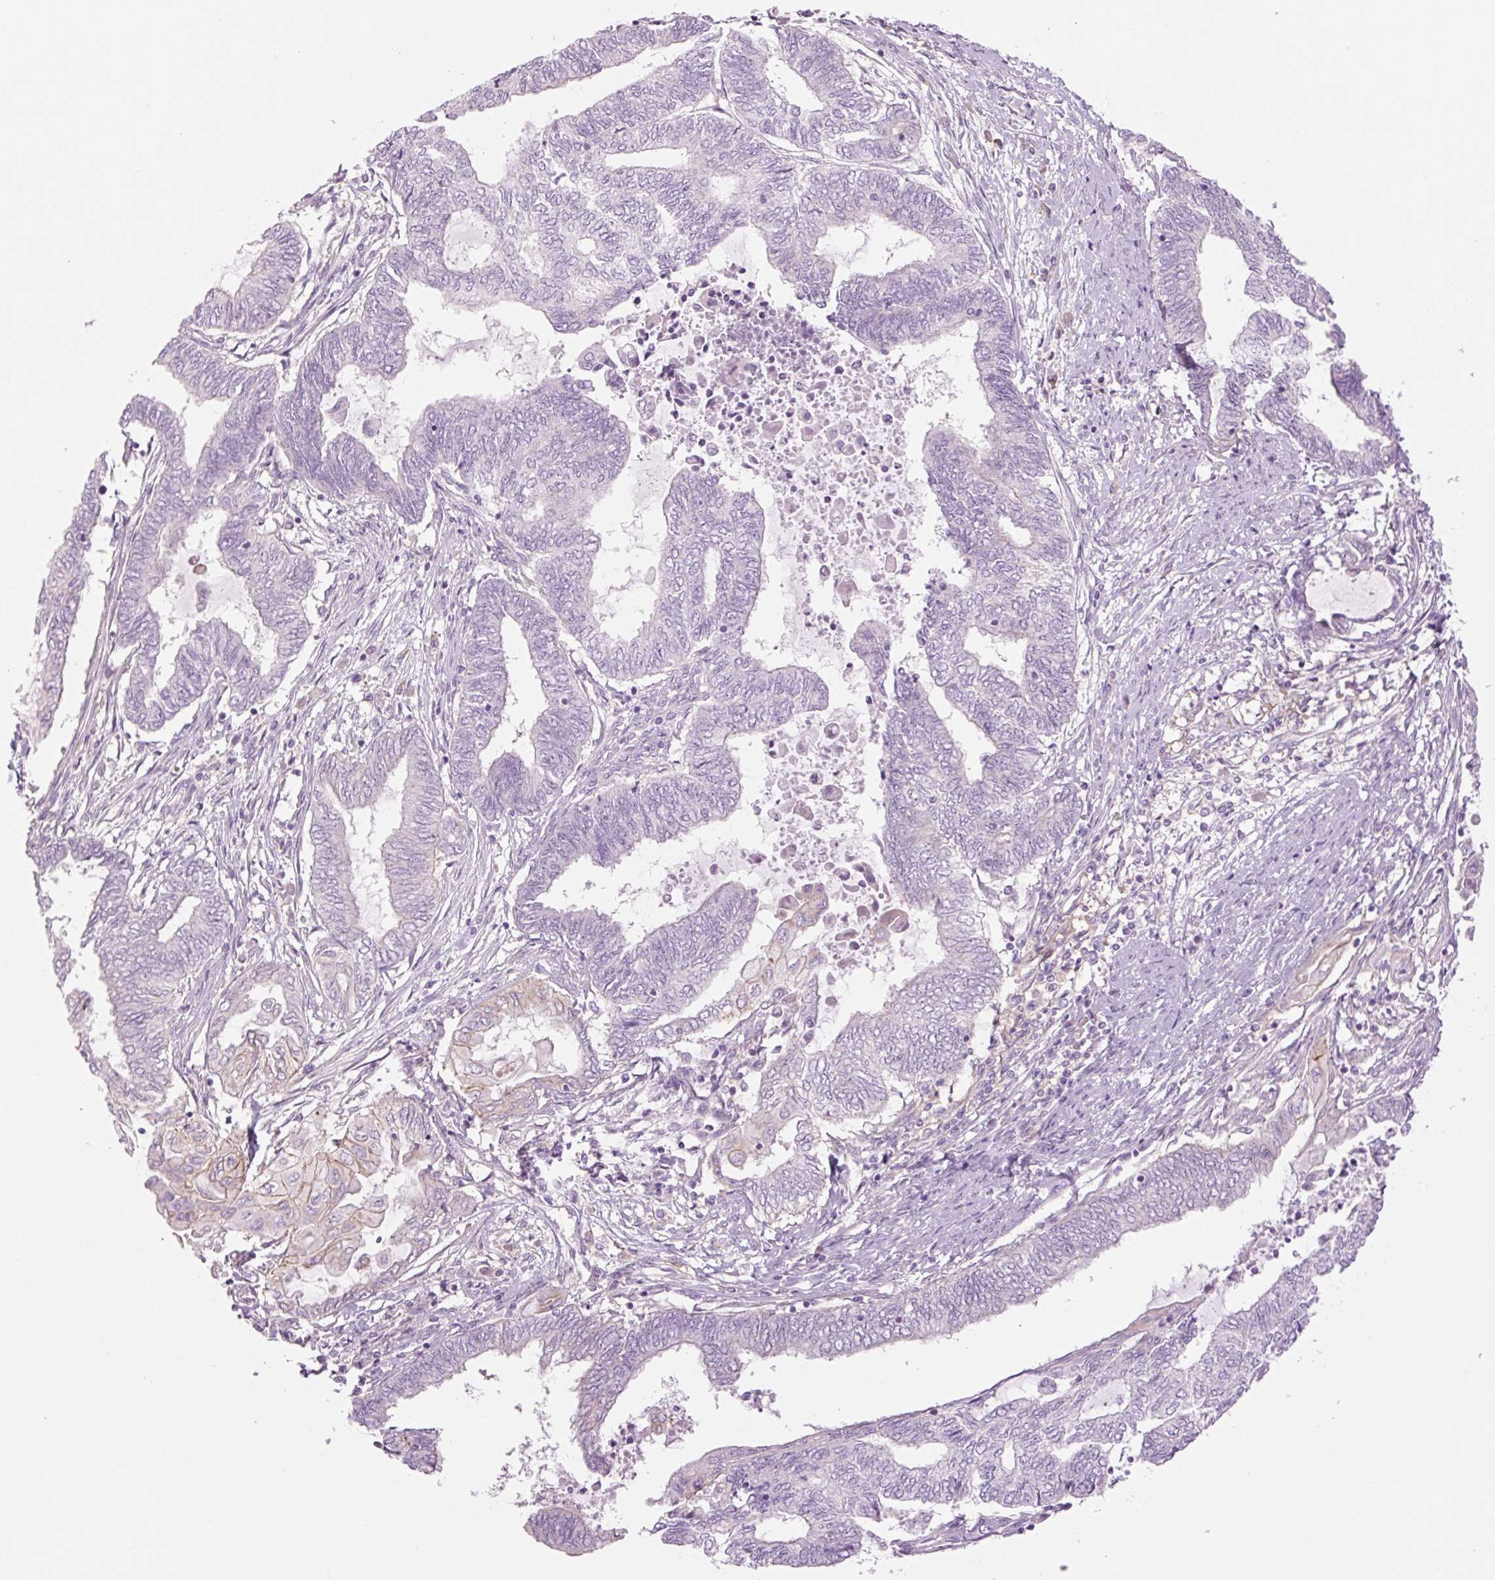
{"staining": {"intensity": "weak", "quantity": "<25%", "location": "cytoplasmic/membranous"}, "tissue": "endometrial cancer", "cell_type": "Tumor cells", "image_type": "cancer", "snomed": [{"axis": "morphology", "description": "Adenocarcinoma, NOS"}, {"axis": "topography", "description": "Uterus"}, {"axis": "topography", "description": "Endometrium"}], "caption": "Immunohistochemistry (IHC) photomicrograph of neoplastic tissue: human endometrial cancer stained with DAB (3,3'-diaminobenzidine) demonstrates no significant protein positivity in tumor cells.", "gene": "GRID2", "patient": {"sex": "female", "age": 70}}